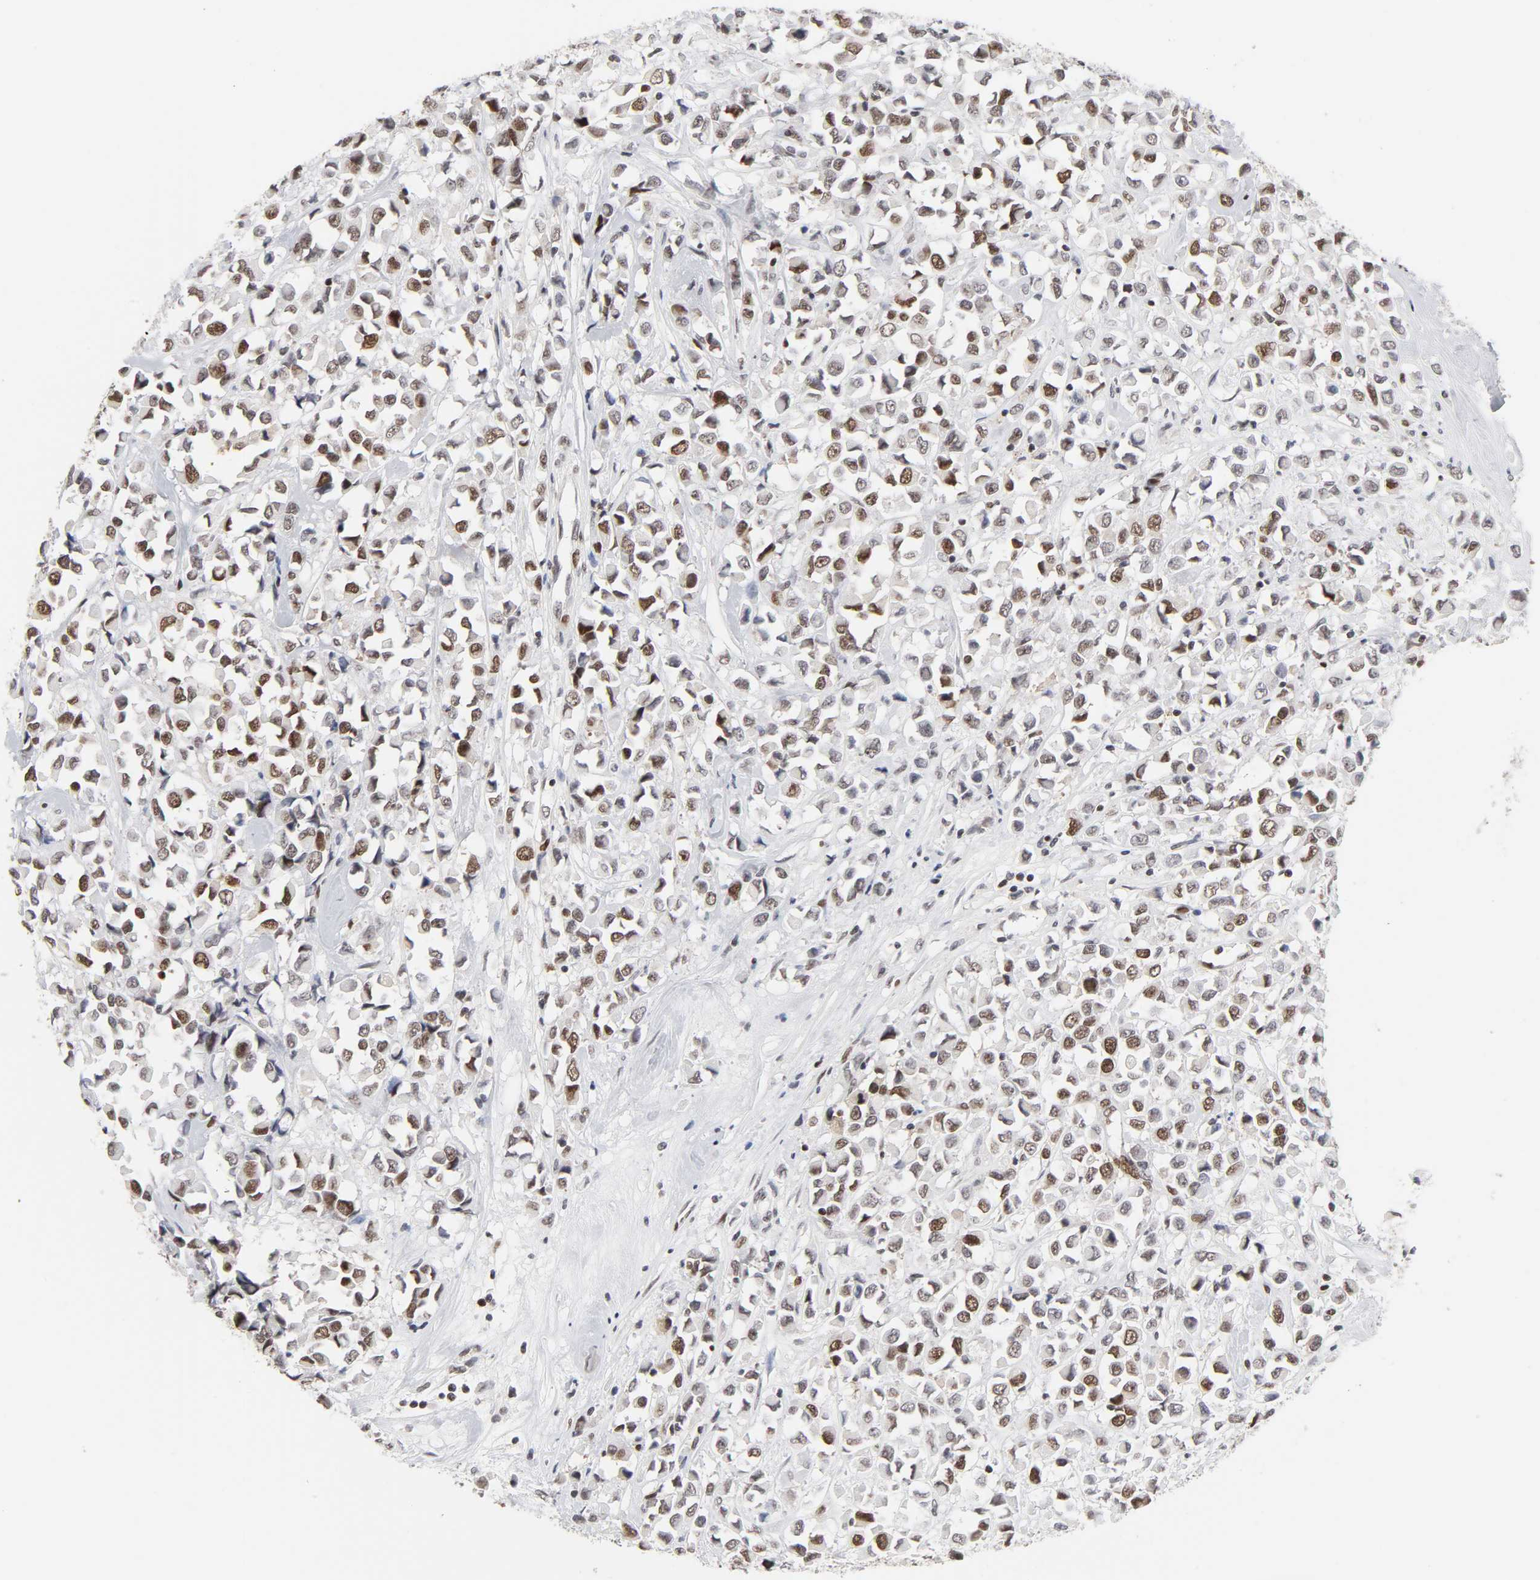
{"staining": {"intensity": "moderate", "quantity": "25%-75%", "location": "nuclear"}, "tissue": "breast cancer", "cell_type": "Tumor cells", "image_type": "cancer", "snomed": [{"axis": "morphology", "description": "Duct carcinoma"}, {"axis": "topography", "description": "Breast"}], "caption": "IHC photomicrograph of intraductal carcinoma (breast) stained for a protein (brown), which displays medium levels of moderate nuclear positivity in approximately 25%-75% of tumor cells.", "gene": "RFC4", "patient": {"sex": "female", "age": 61}}